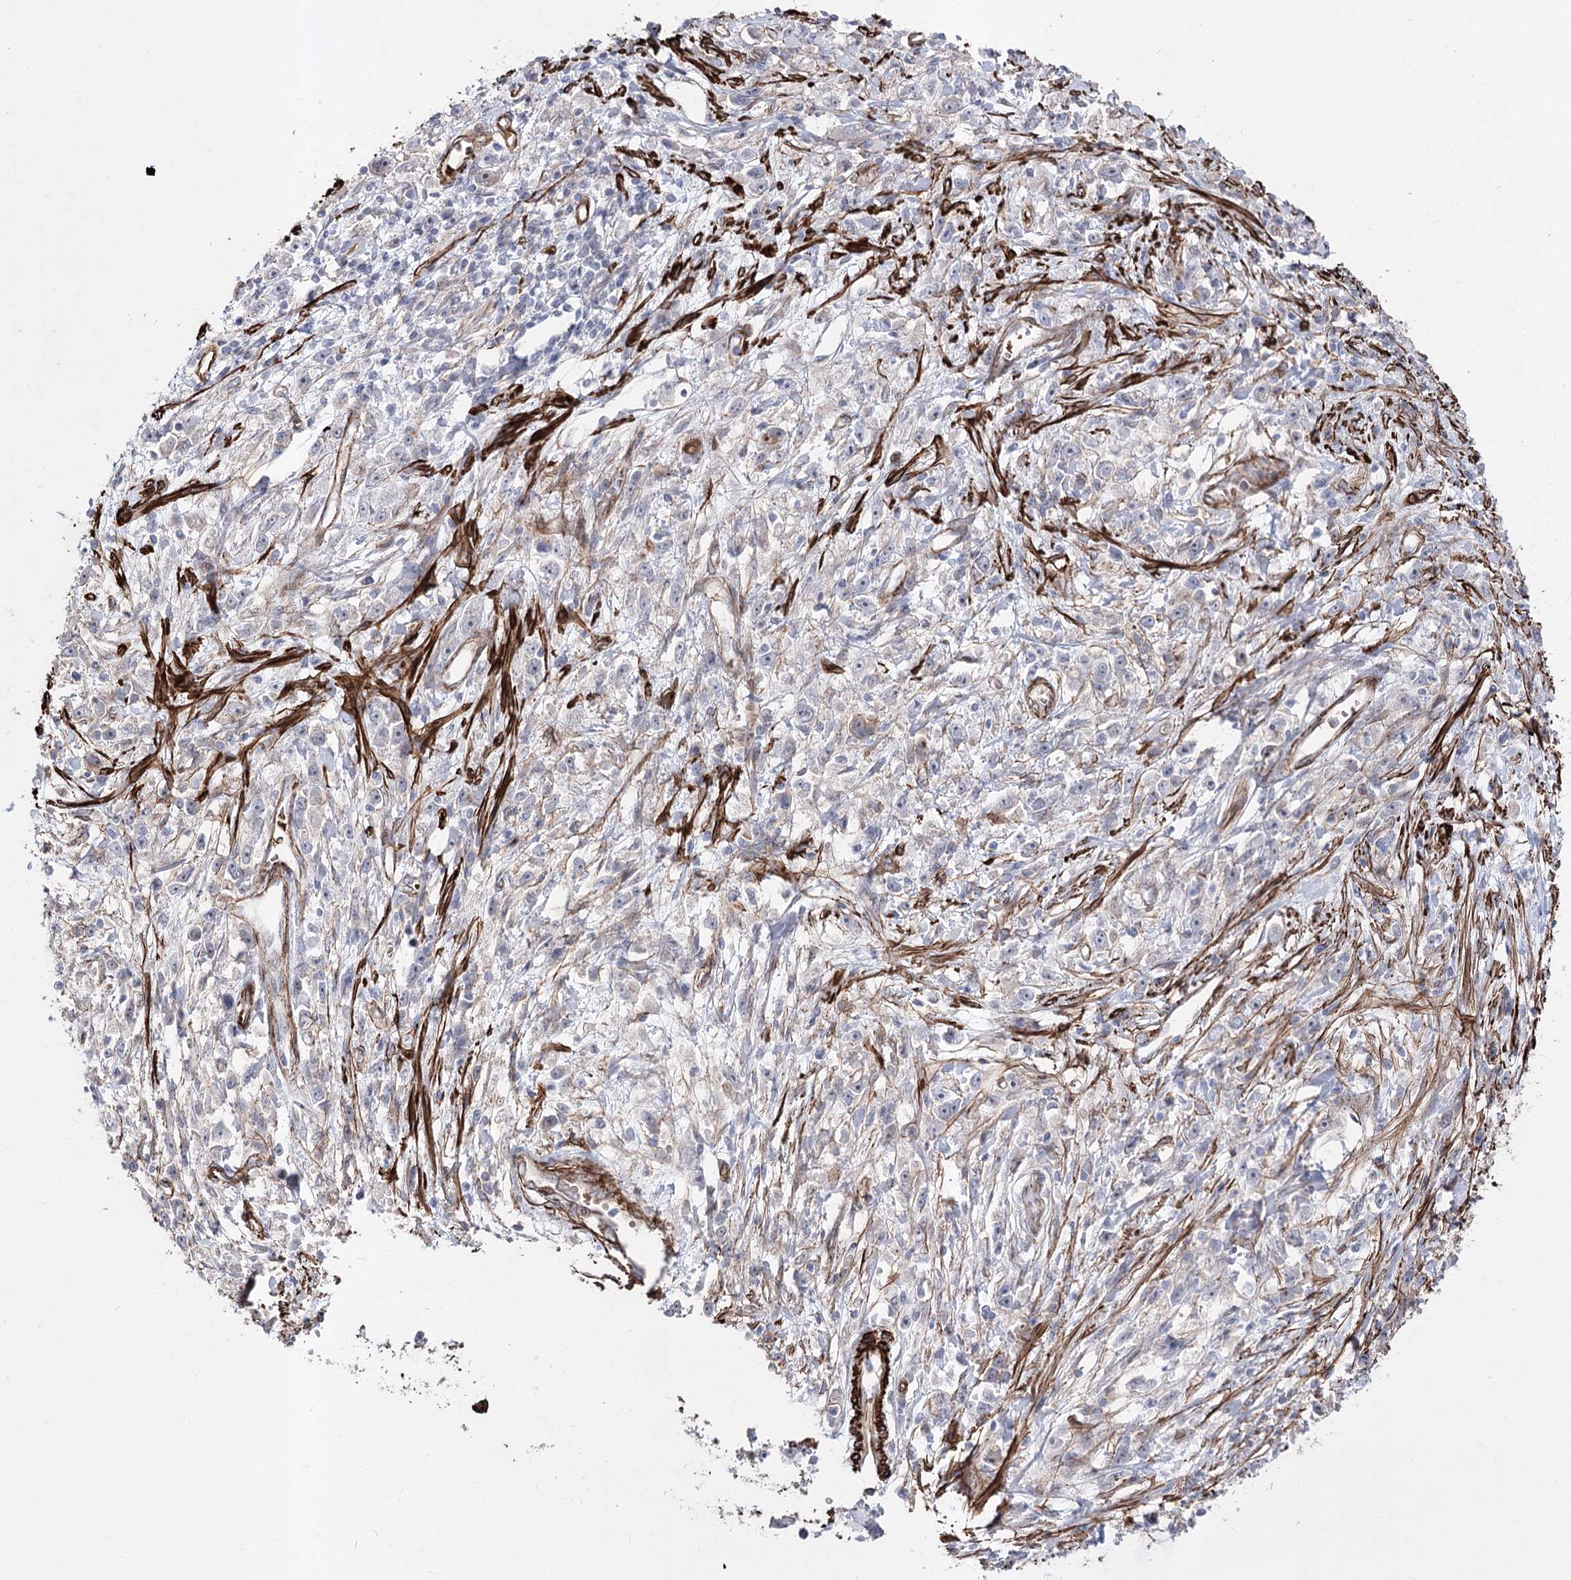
{"staining": {"intensity": "negative", "quantity": "none", "location": "none"}, "tissue": "stomach cancer", "cell_type": "Tumor cells", "image_type": "cancer", "snomed": [{"axis": "morphology", "description": "Adenocarcinoma, NOS"}, {"axis": "topography", "description": "Stomach"}], "caption": "A histopathology image of stomach cancer (adenocarcinoma) stained for a protein displays no brown staining in tumor cells. (Immunohistochemistry, brightfield microscopy, high magnification).", "gene": "ARHGAP20", "patient": {"sex": "female", "age": 59}}